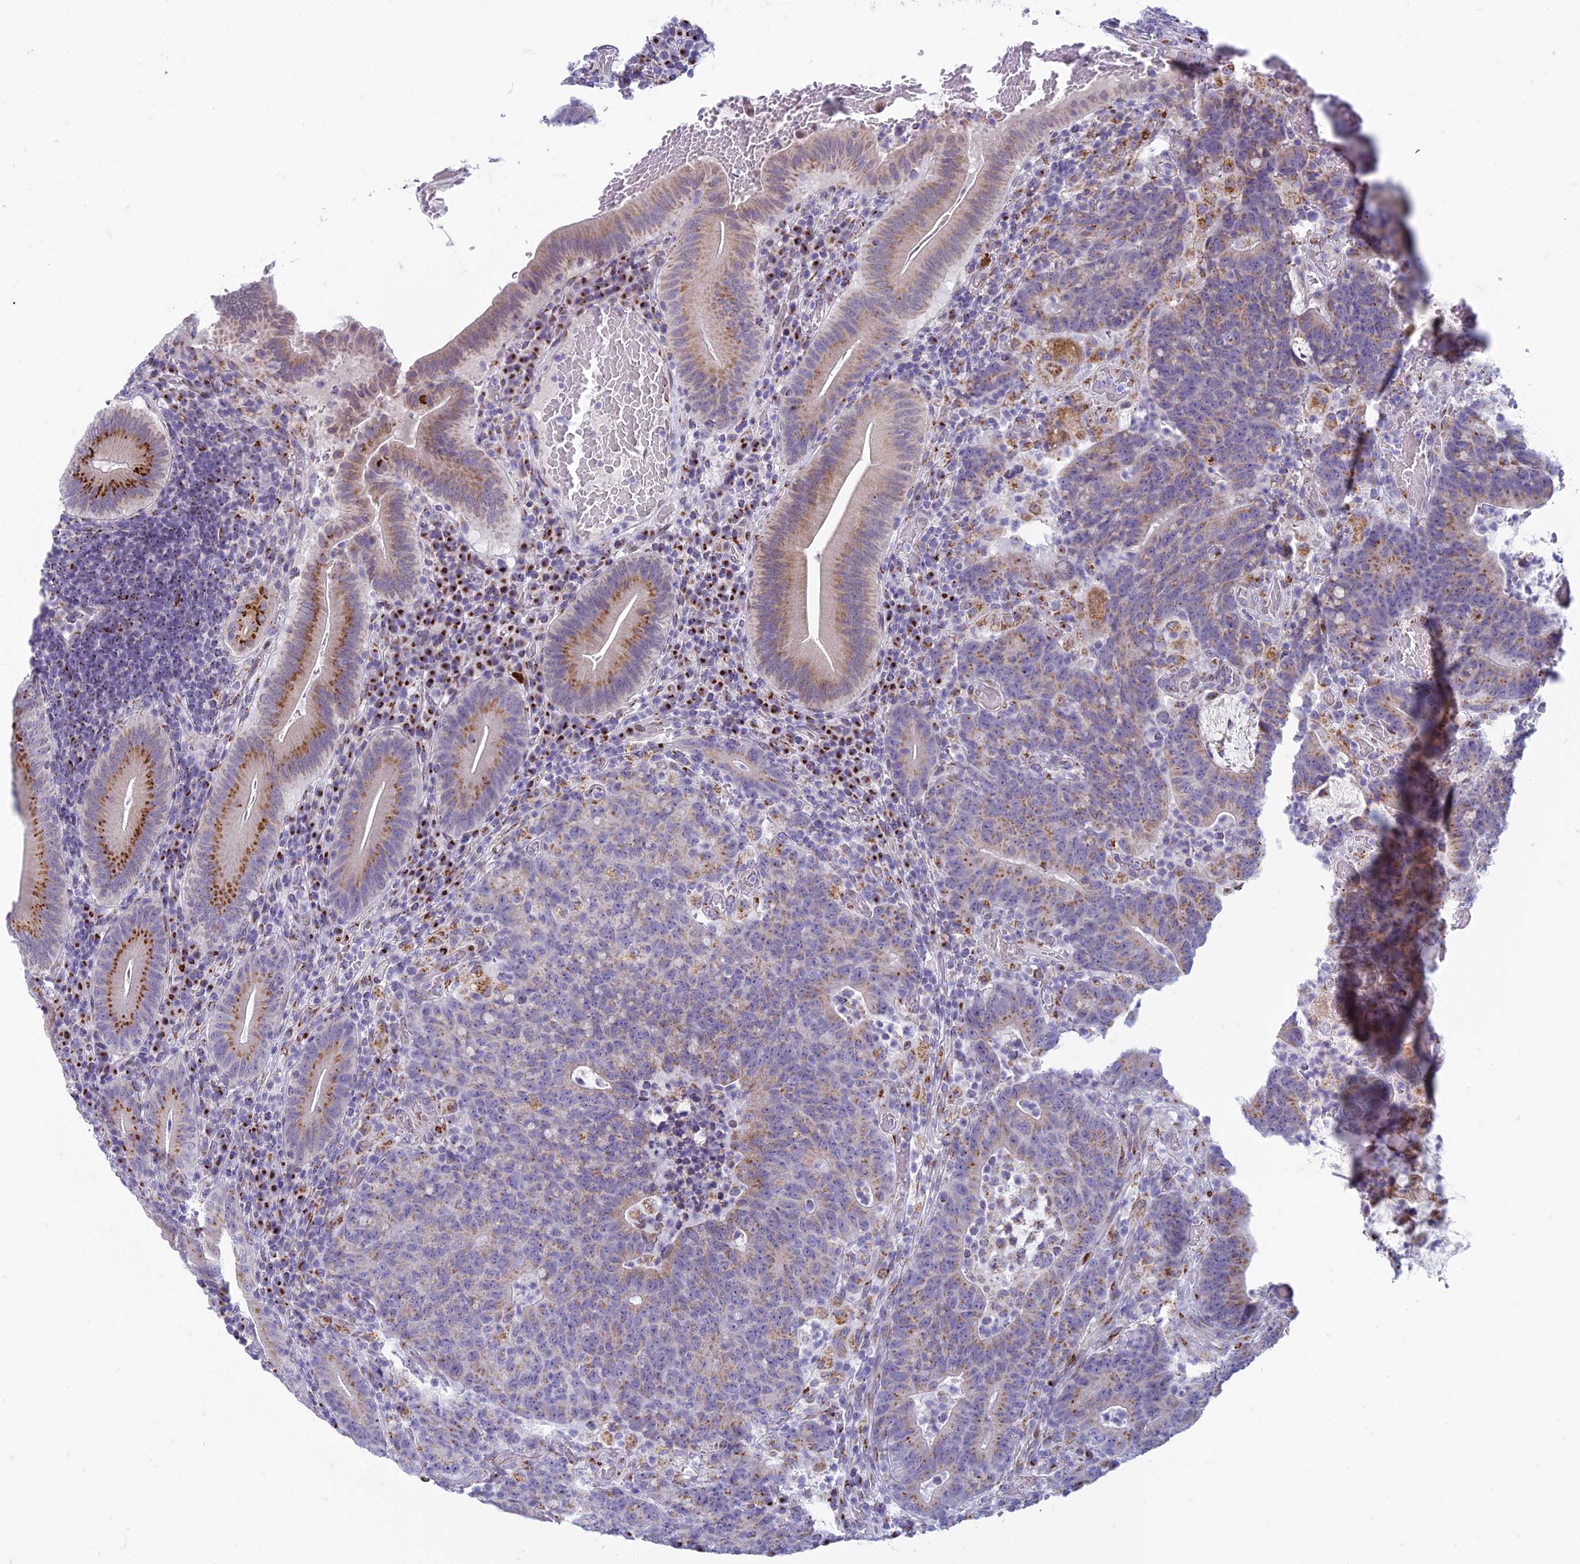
{"staining": {"intensity": "moderate", "quantity": "<25%", "location": "cytoplasmic/membranous"}, "tissue": "colorectal cancer", "cell_type": "Tumor cells", "image_type": "cancer", "snomed": [{"axis": "morphology", "description": "Normal tissue, NOS"}, {"axis": "morphology", "description": "Adenocarcinoma, NOS"}, {"axis": "topography", "description": "Colon"}], "caption": "DAB immunohistochemical staining of colorectal cancer (adenocarcinoma) exhibits moderate cytoplasmic/membranous protein staining in approximately <25% of tumor cells.", "gene": "FAM3C", "patient": {"sex": "female", "age": 75}}